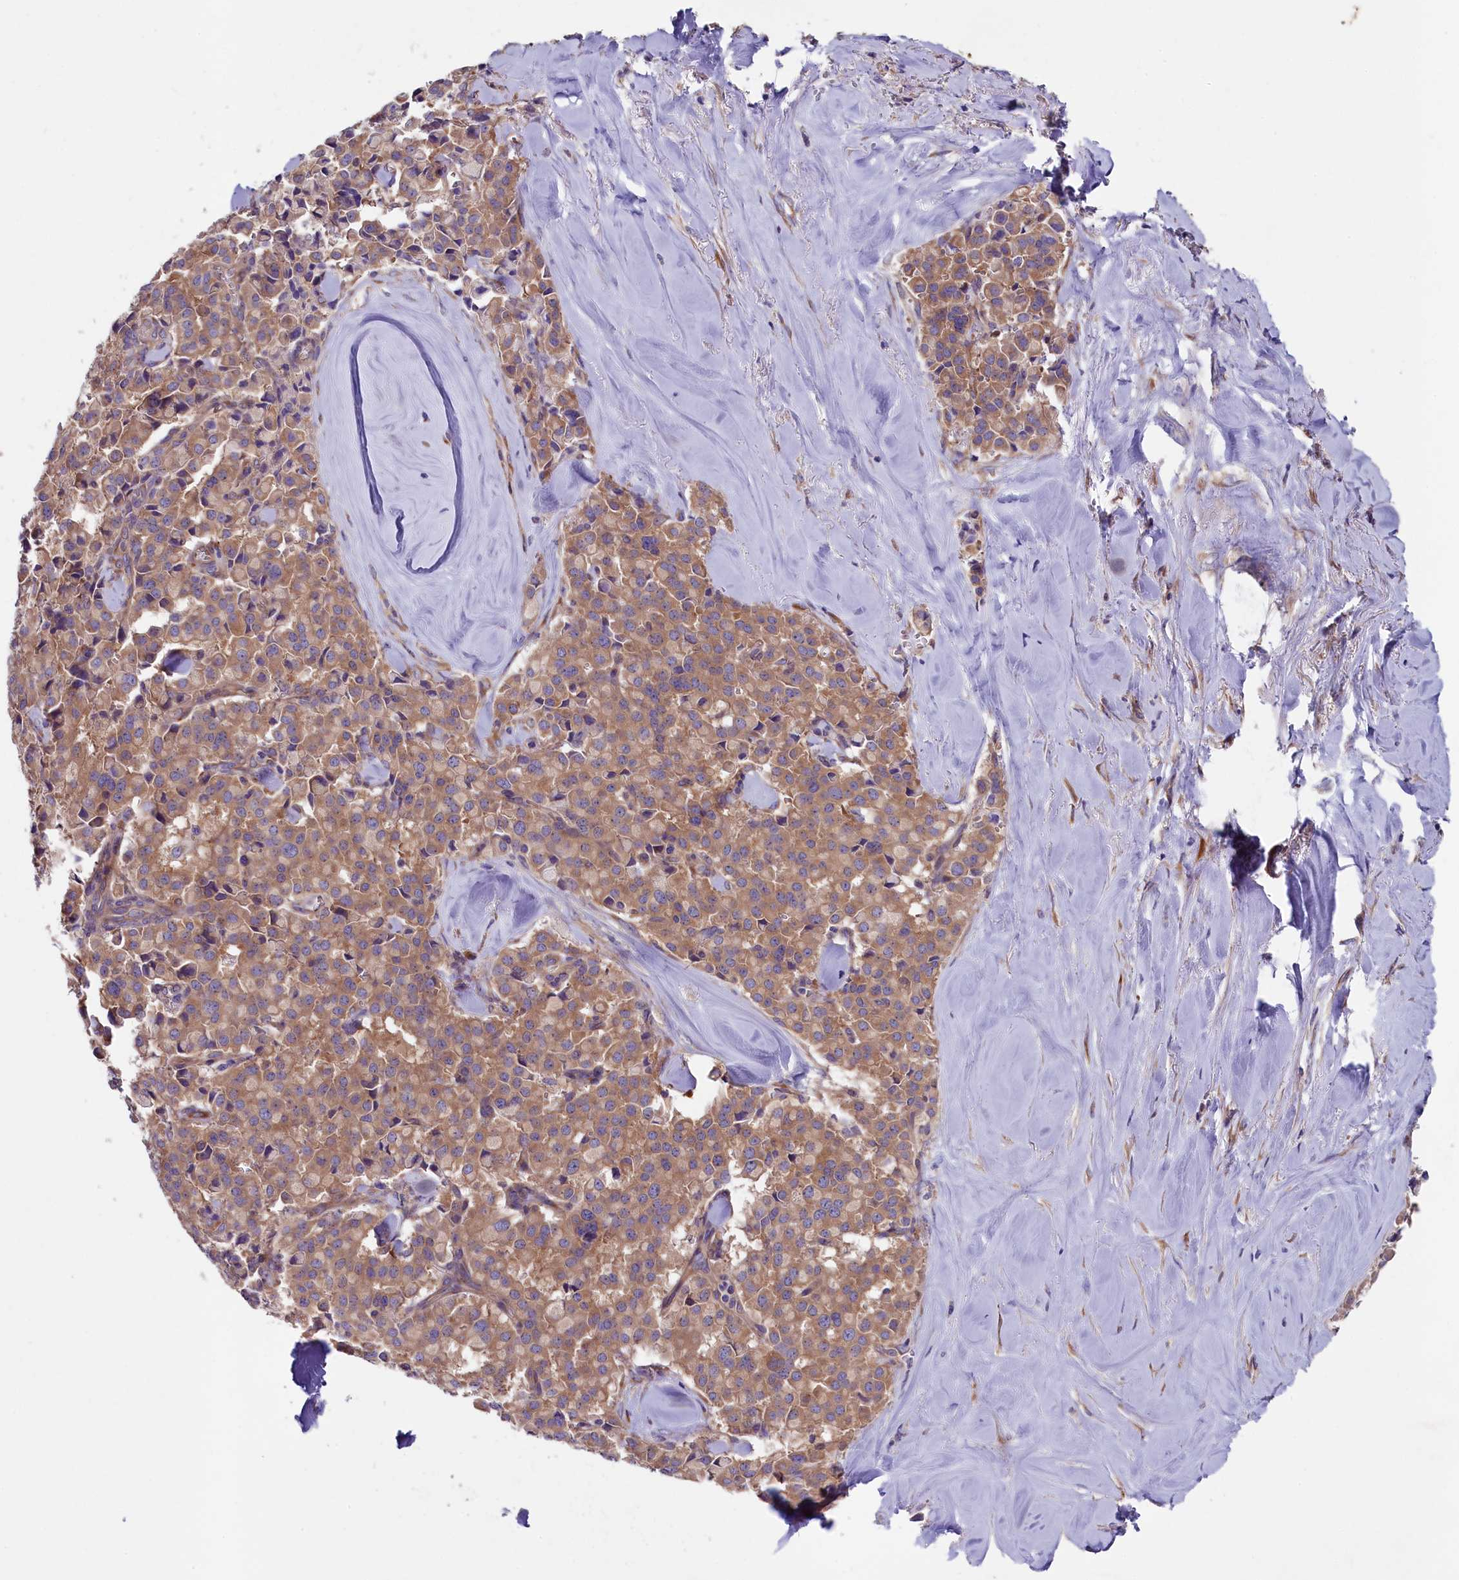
{"staining": {"intensity": "moderate", "quantity": ">75%", "location": "cytoplasmic/membranous"}, "tissue": "pancreatic cancer", "cell_type": "Tumor cells", "image_type": "cancer", "snomed": [{"axis": "morphology", "description": "Adenocarcinoma, NOS"}, {"axis": "topography", "description": "Pancreas"}], "caption": "Immunohistochemistry (IHC) of human pancreatic adenocarcinoma exhibits medium levels of moderate cytoplasmic/membranous staining in about >75% of tumor cells.", "gene": "GPR108", "patient": {"sex": "male", "age": 65}}